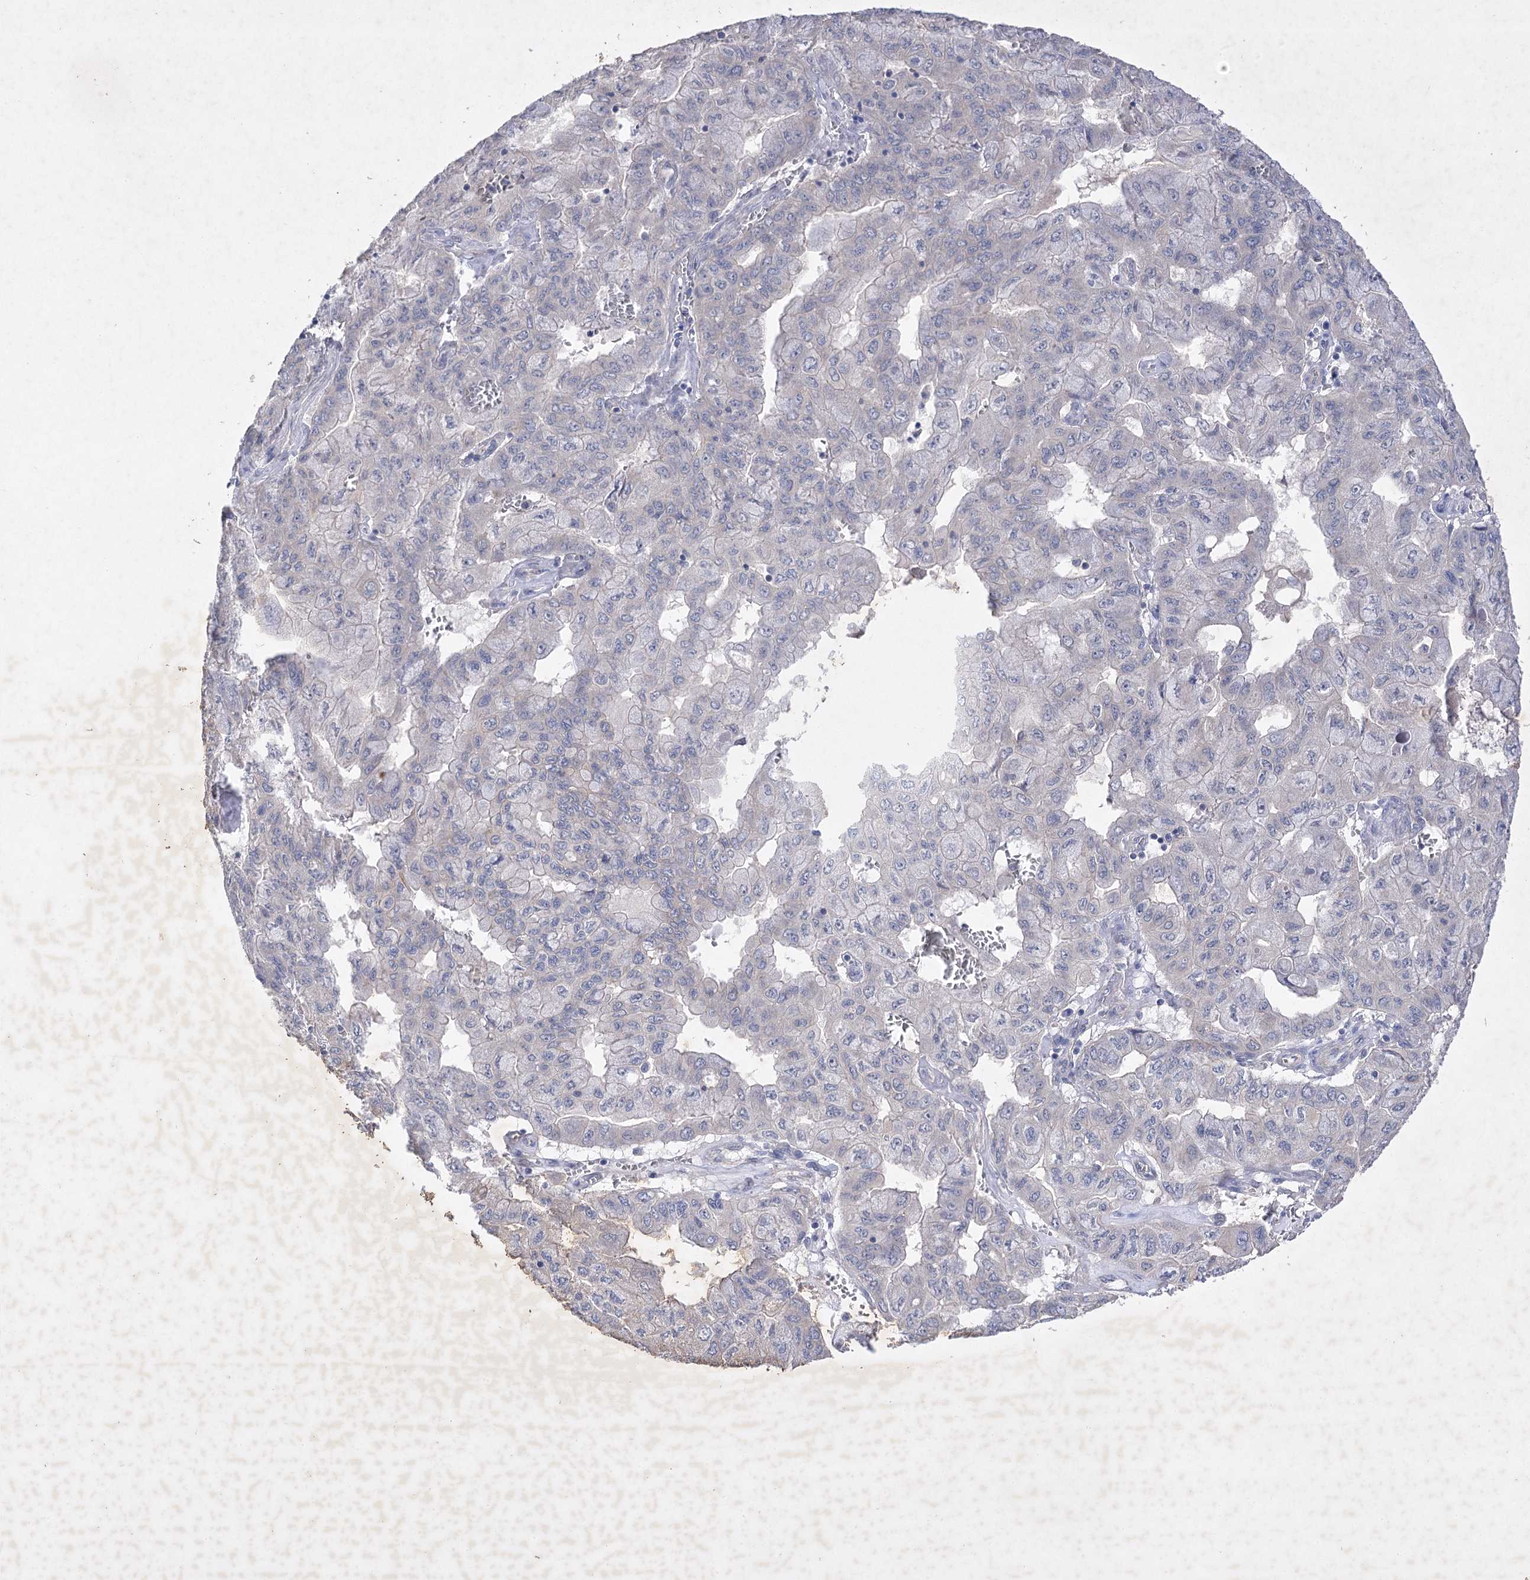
{"staining": {"intensity": "negative", "quantity": "none", "location": "none"}, "tissue": "pancreatic cancer", "cell_type": "Tumor cells", "image_type": "cancer", "snomed": [{"axis": "morphology", "description": "Adenocarcinoma, NOS"}, {"axis": "topography", "description": "Pancreas"}], "caption": "Tumor cells show no significant protein staining in pancreatic adenocarcinoma. The staining was performed using DAB (3,3'-diaminobenzidine) to visualize the protein expression in brown, while the nuclei were stained in blue with hematoxylin (Magnification: 20x).", "gene": "COX15", "patient": {"sex": "male", "age": 51}}